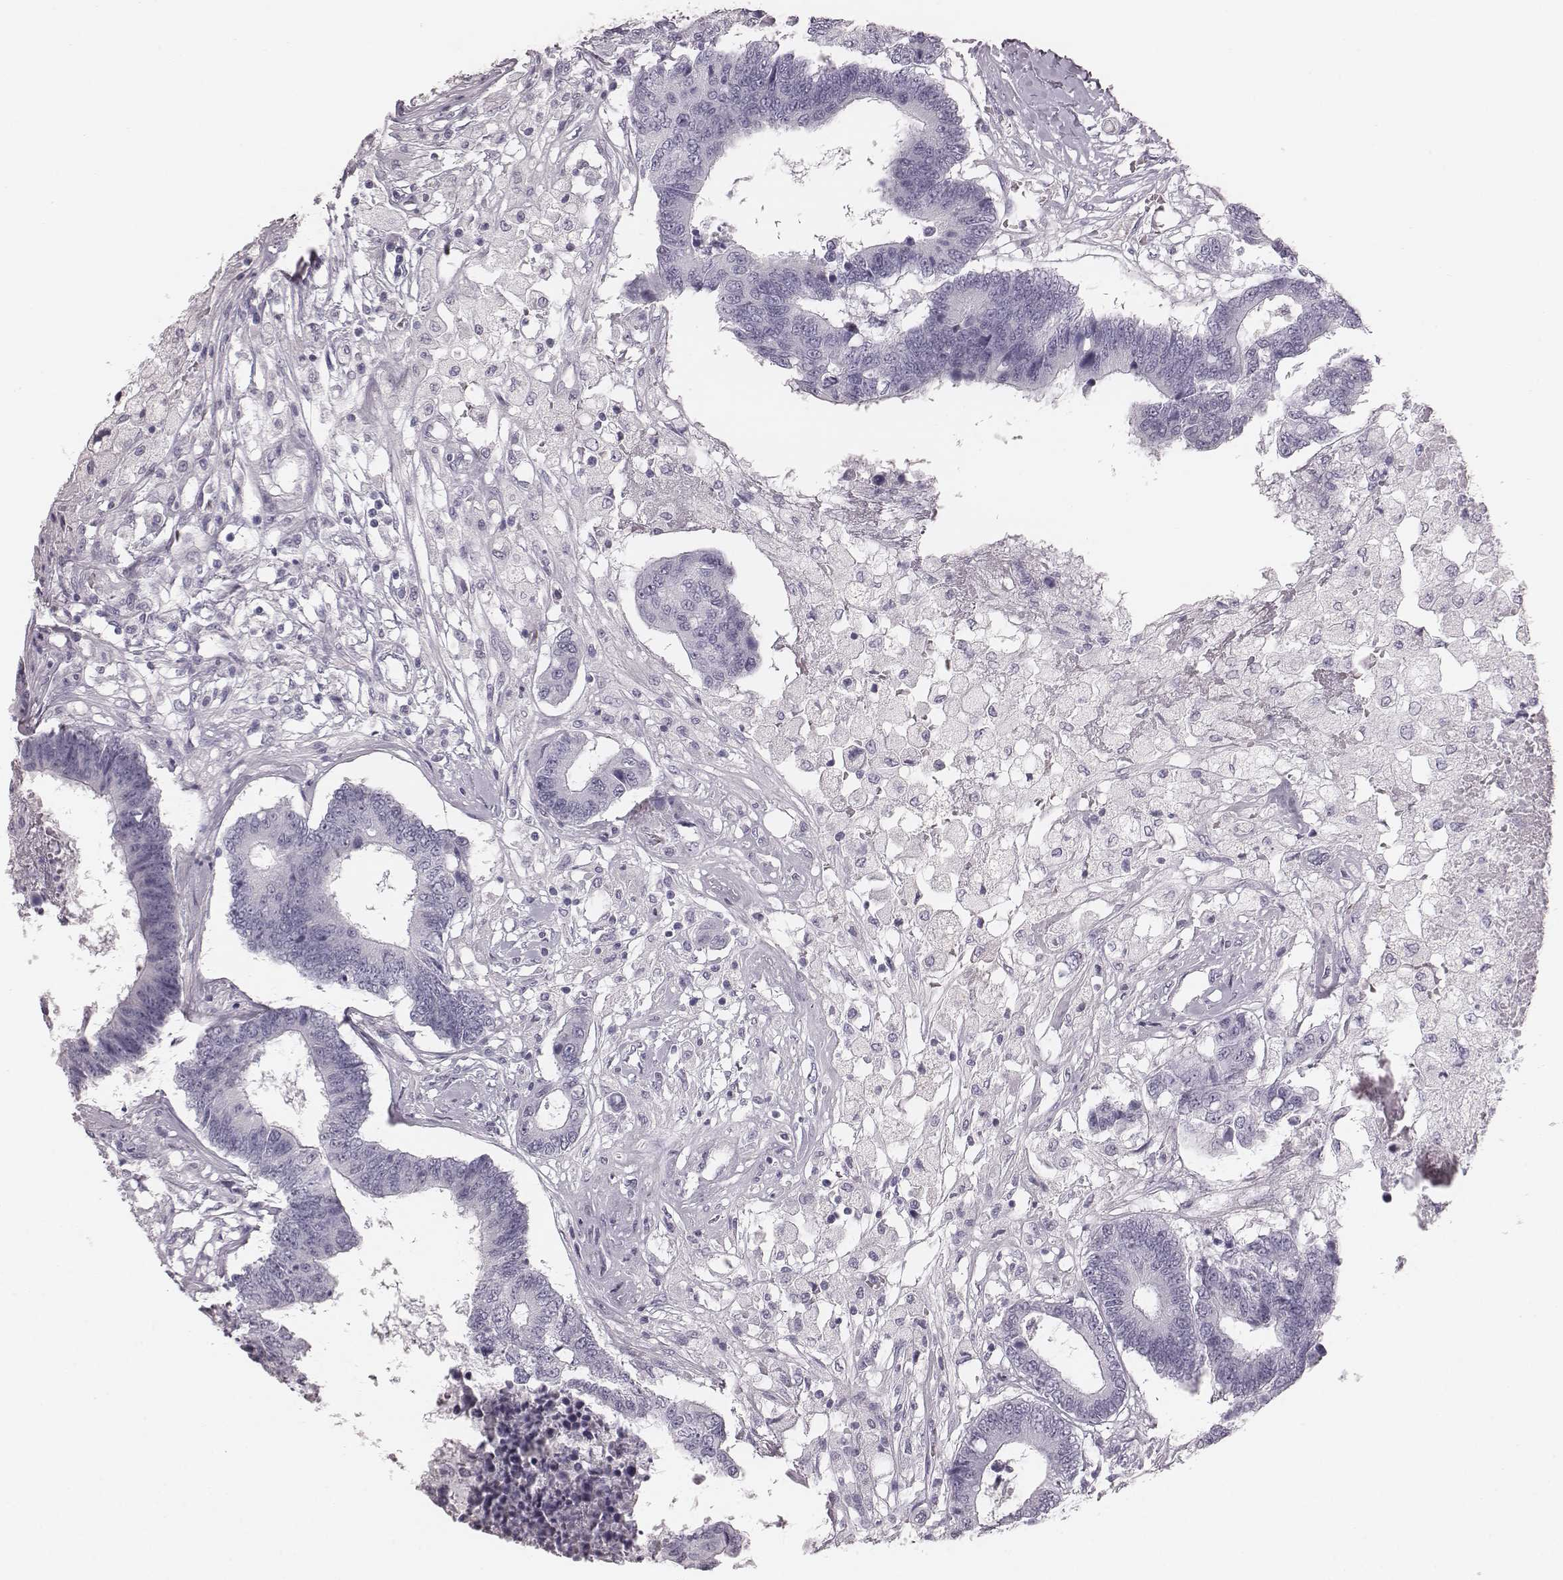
{"staining": {"intensity": "negative", "quantity": "none", "location": "none"}, "tissue": "colorectal cancer", "cell_type": "Tumor cells", "image_type": "cancer", "snomed": [{"axis": "morphology", "description": "Adenocarcinoma, NOS"}, {"axis": "topography", "description": "Colon"}], "caption": "High power microscopy histopathology image of an IHC micrograph of colorectal cancer, revealing no significant positivity in tumor cells.", "gene": "KRT74", "patient": {"sex": "female", "age": 48}}